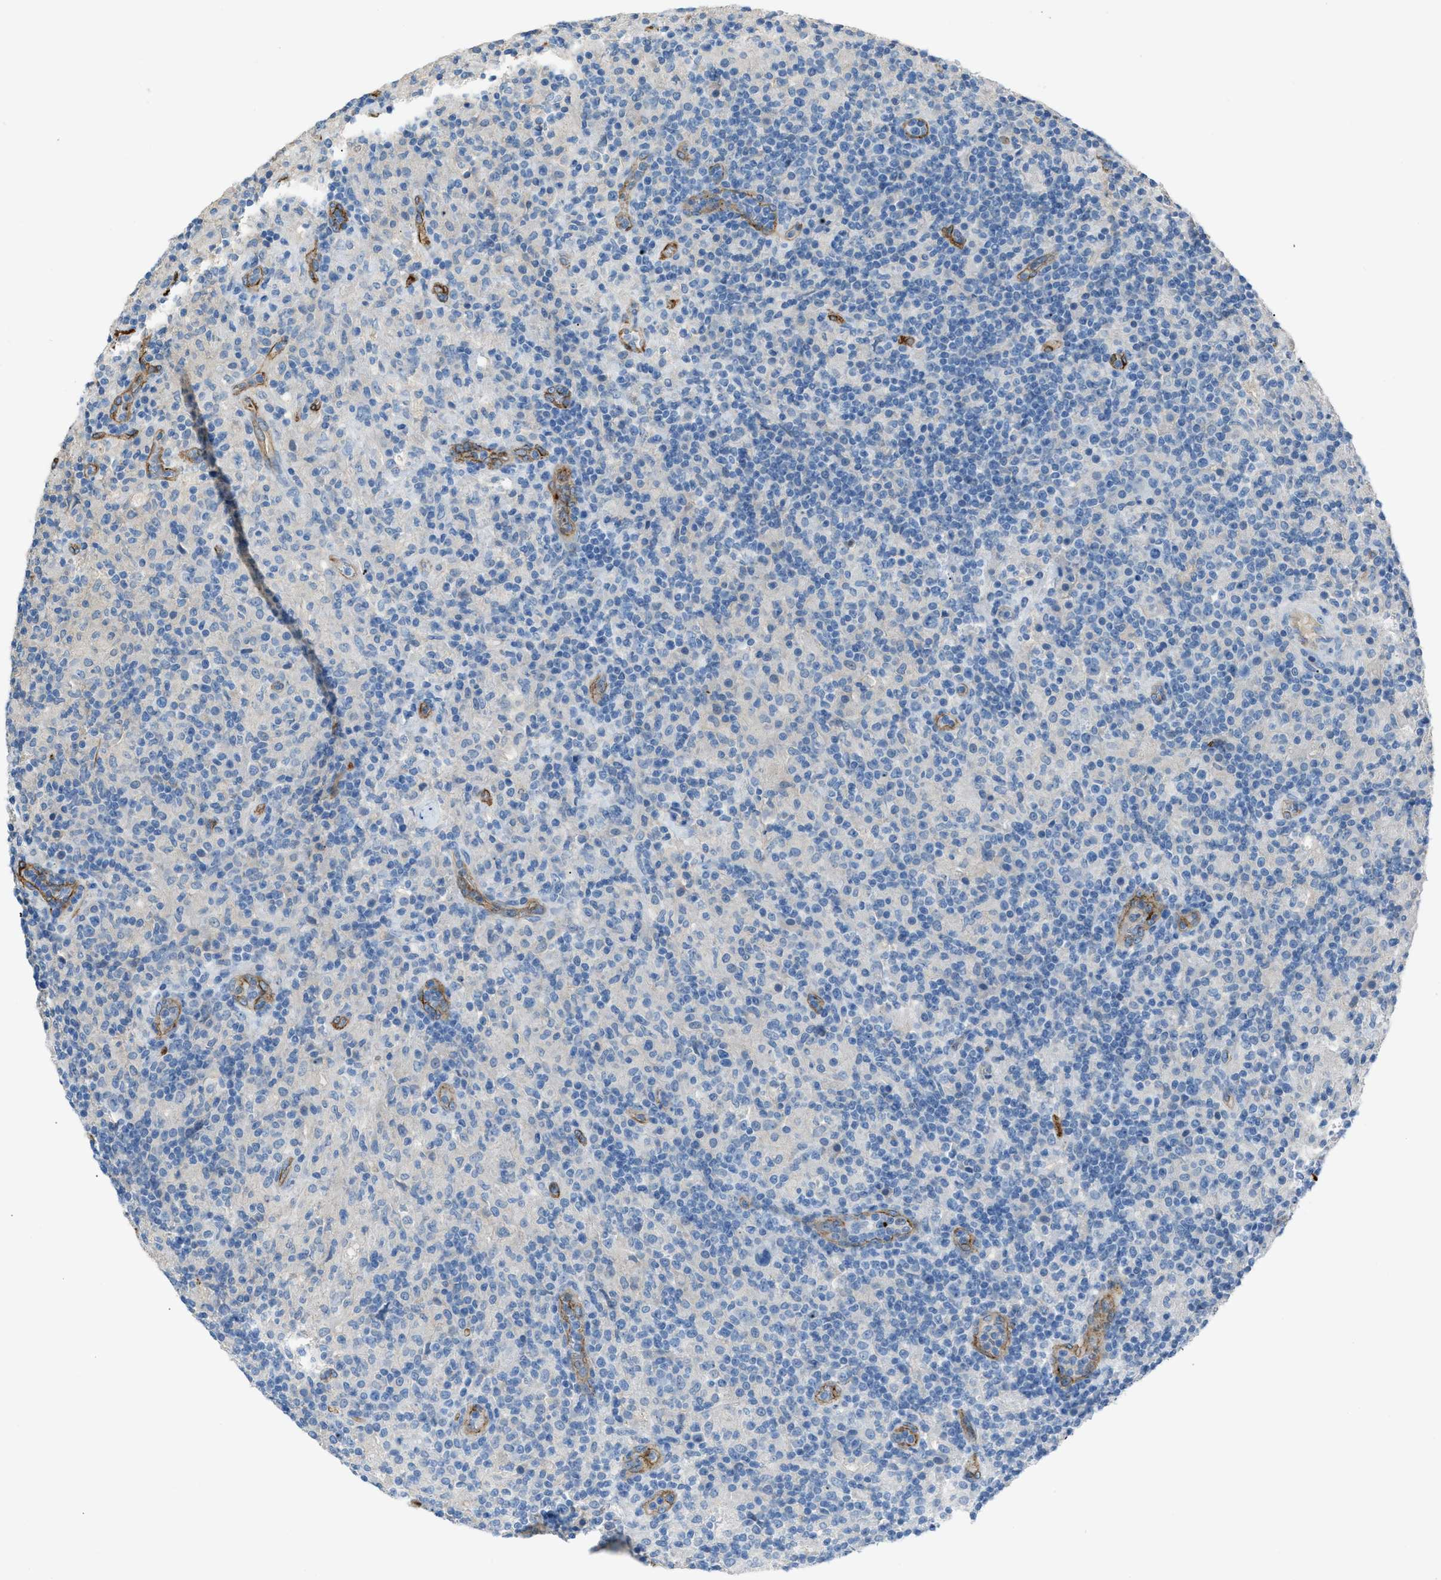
{"staining": {"intensity": "negative", "quantity": "none", "location": "none"}, "tissue": "lymphoma", "cell_type": "Tumor cells", "image_type": "cancer", "snomed": [{"axis": "morphology", "description": "Hodgkin's disease, NOS"}, {"axis": "topography", "description": "Lymph node"}], "caption": "This is an IHC histopathology image of human Hodgkin's disease. There is no staining in tumor cells.", "gene": "SLC22A15", "patient": {"sex": "male", "age": 70}}